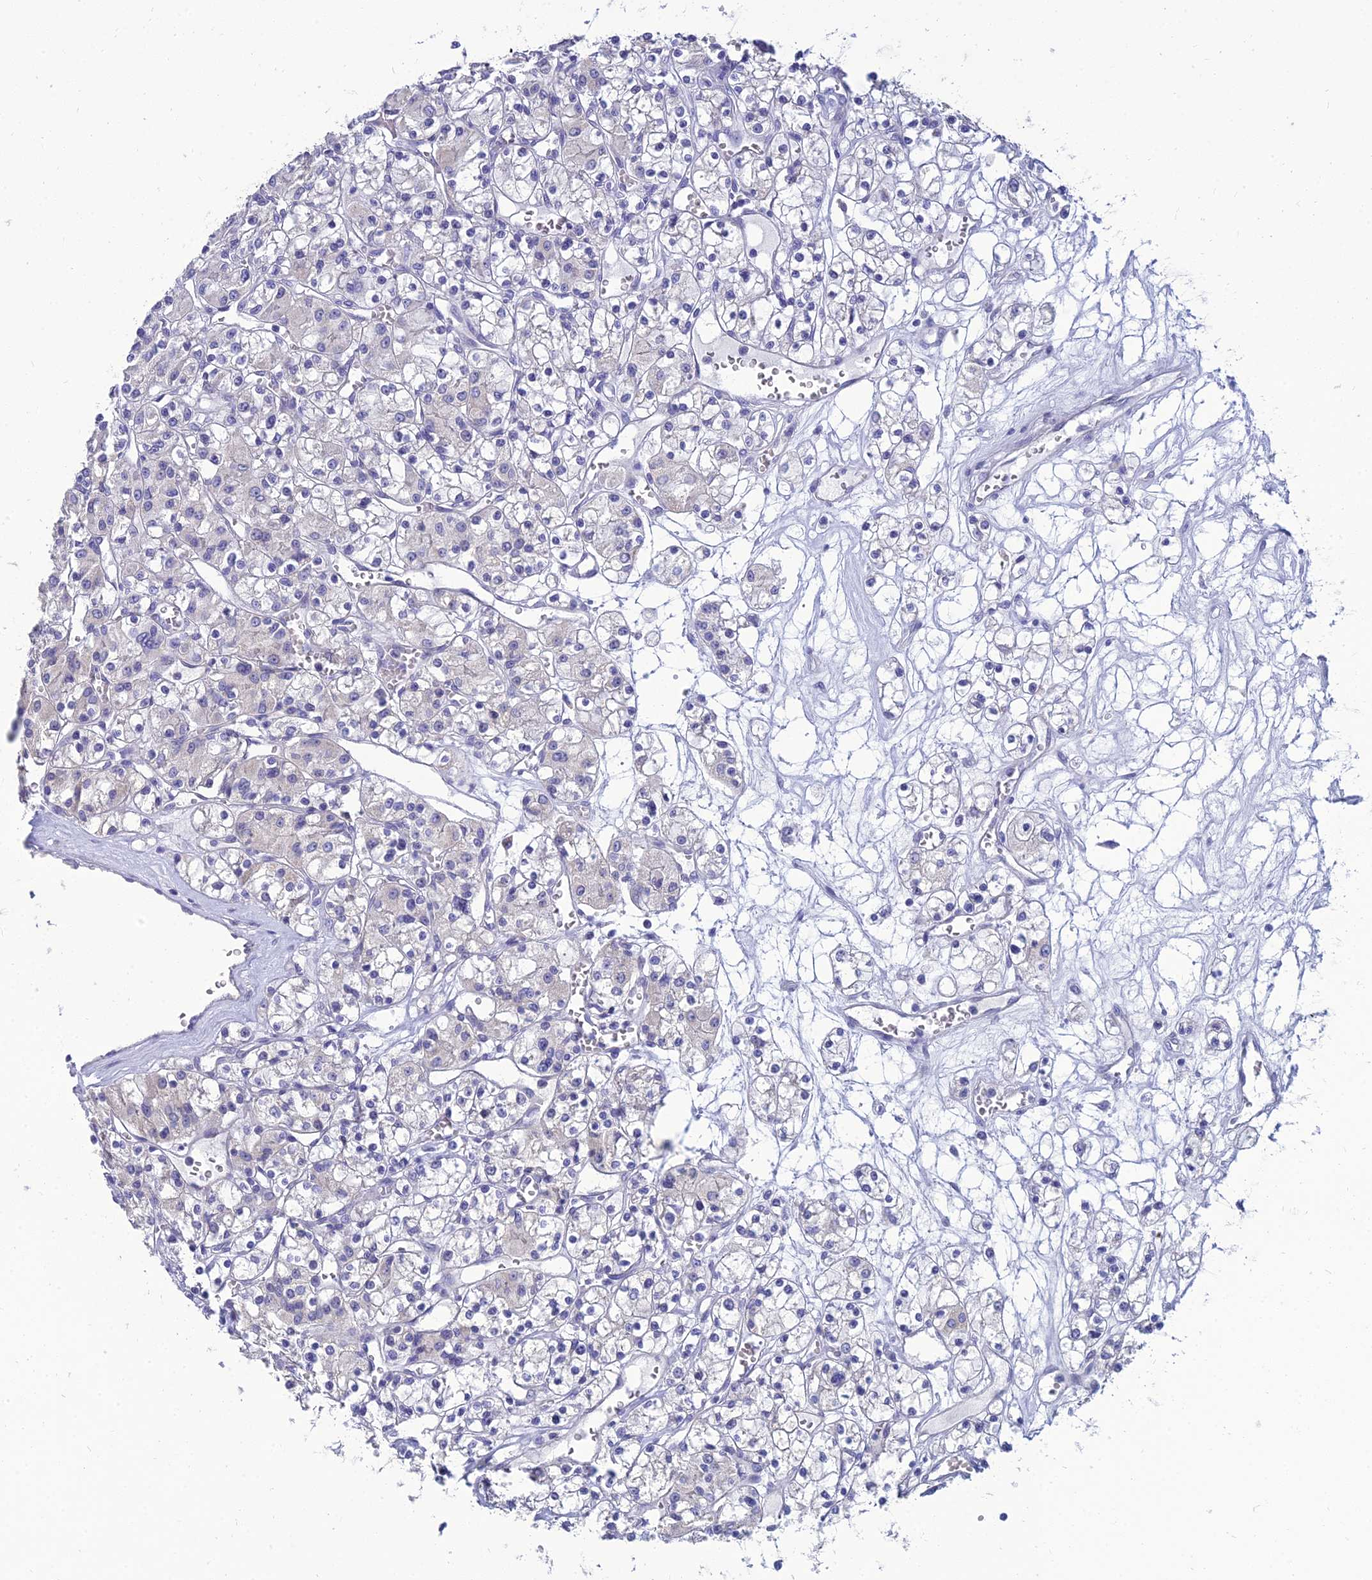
{"staining": {"intensity": "negative", "quantity": "none", "location": "none"}, "tissue": "renal cancer", "cell_type": "Tumor cells", "image_type": "cancer", "snomed": [{"axis": "morphology", "description": "Adenocarcinoma, NOS"}, {"axis": "topography", "description": "Kidney"}], "caption": "Immunohistochemistry photomicrograph of human renal cancer stained for a protein (brown), which reveals no positivity in tumor cells.", "gene": "NPY", "patient": {"sex": "female", "age": 59}}